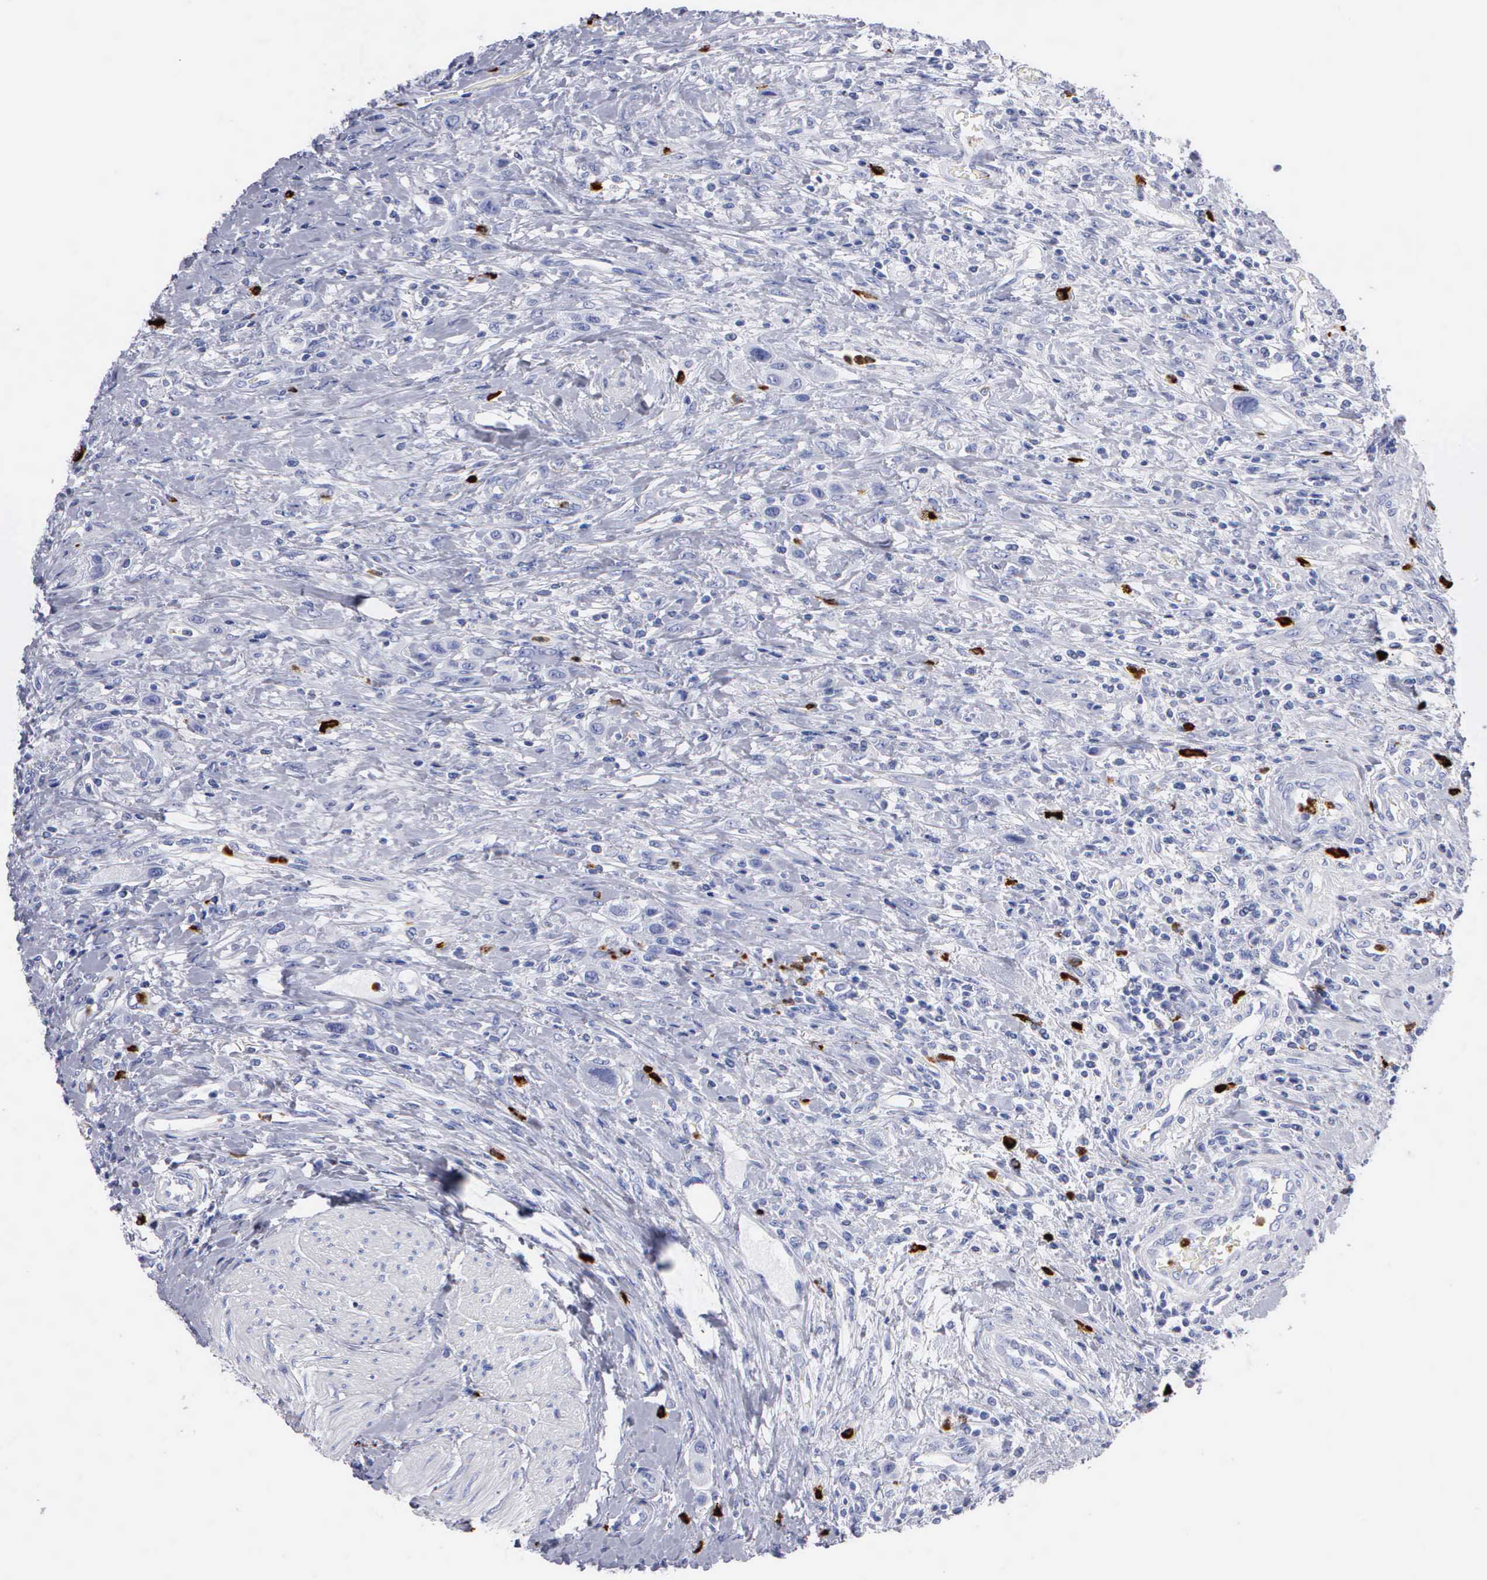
{"staining": {"intensity": "negative", "quantity": "none", "location": "none"}, "tissue": "urothelial cancer", "cell_type": "Tumor cells", "image_type": "cancer", "snomed": [{"axis": "morphology", "description": "Urothelial carcinoma, High grade"}, {"axis": "topography", "description": "Urinary bladder"}], "caption": "Immunohistochemical staining of urothelial cancer displays no significant positivity in tumor cells.", "gene": "CTSG", "patient": {"sex": "male", "age": 50}}